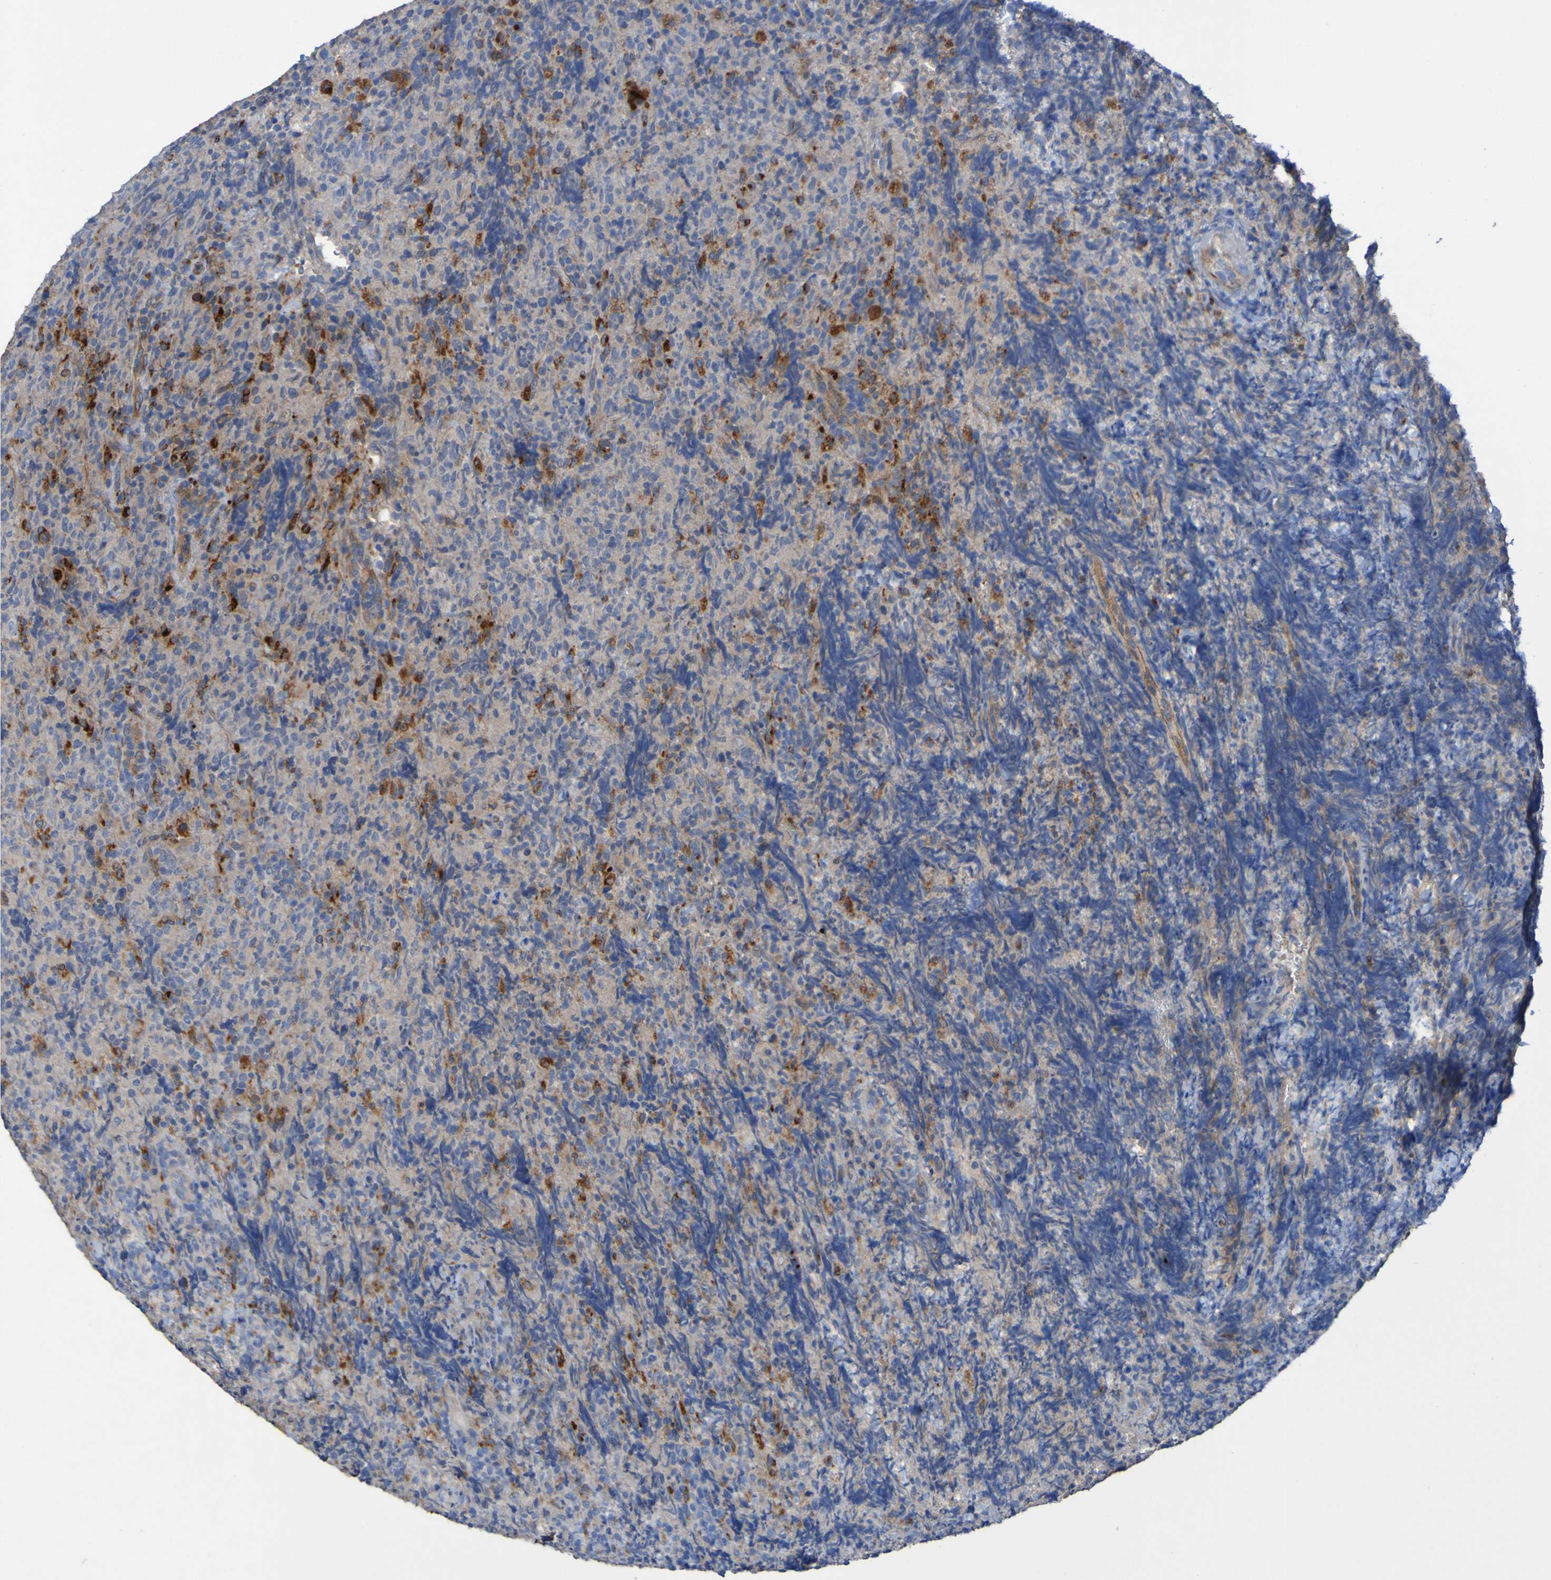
{"staining": {"intensity": "moderate", "quantity": "<25%", "location": "cytoplasmic/membranous"}, "tissue": "lymphoma", "cell_type": "Tumor cells", "image_type": "cancer", "snomed": [{"axis": "morphology", "description": "Malignant lymphoma, non-Hodgkin's type, High grade"}, {"axis": "topography", "description": "Tonsil"}], "caption": "About <25% of tumor cells in lymphoma display moderate cytoplasmic/membranous protein expression as visualized by brown immunohistochemical staining.", "gene": "ARHGEF16", "patient": {"sex": "female", "age": 36}}